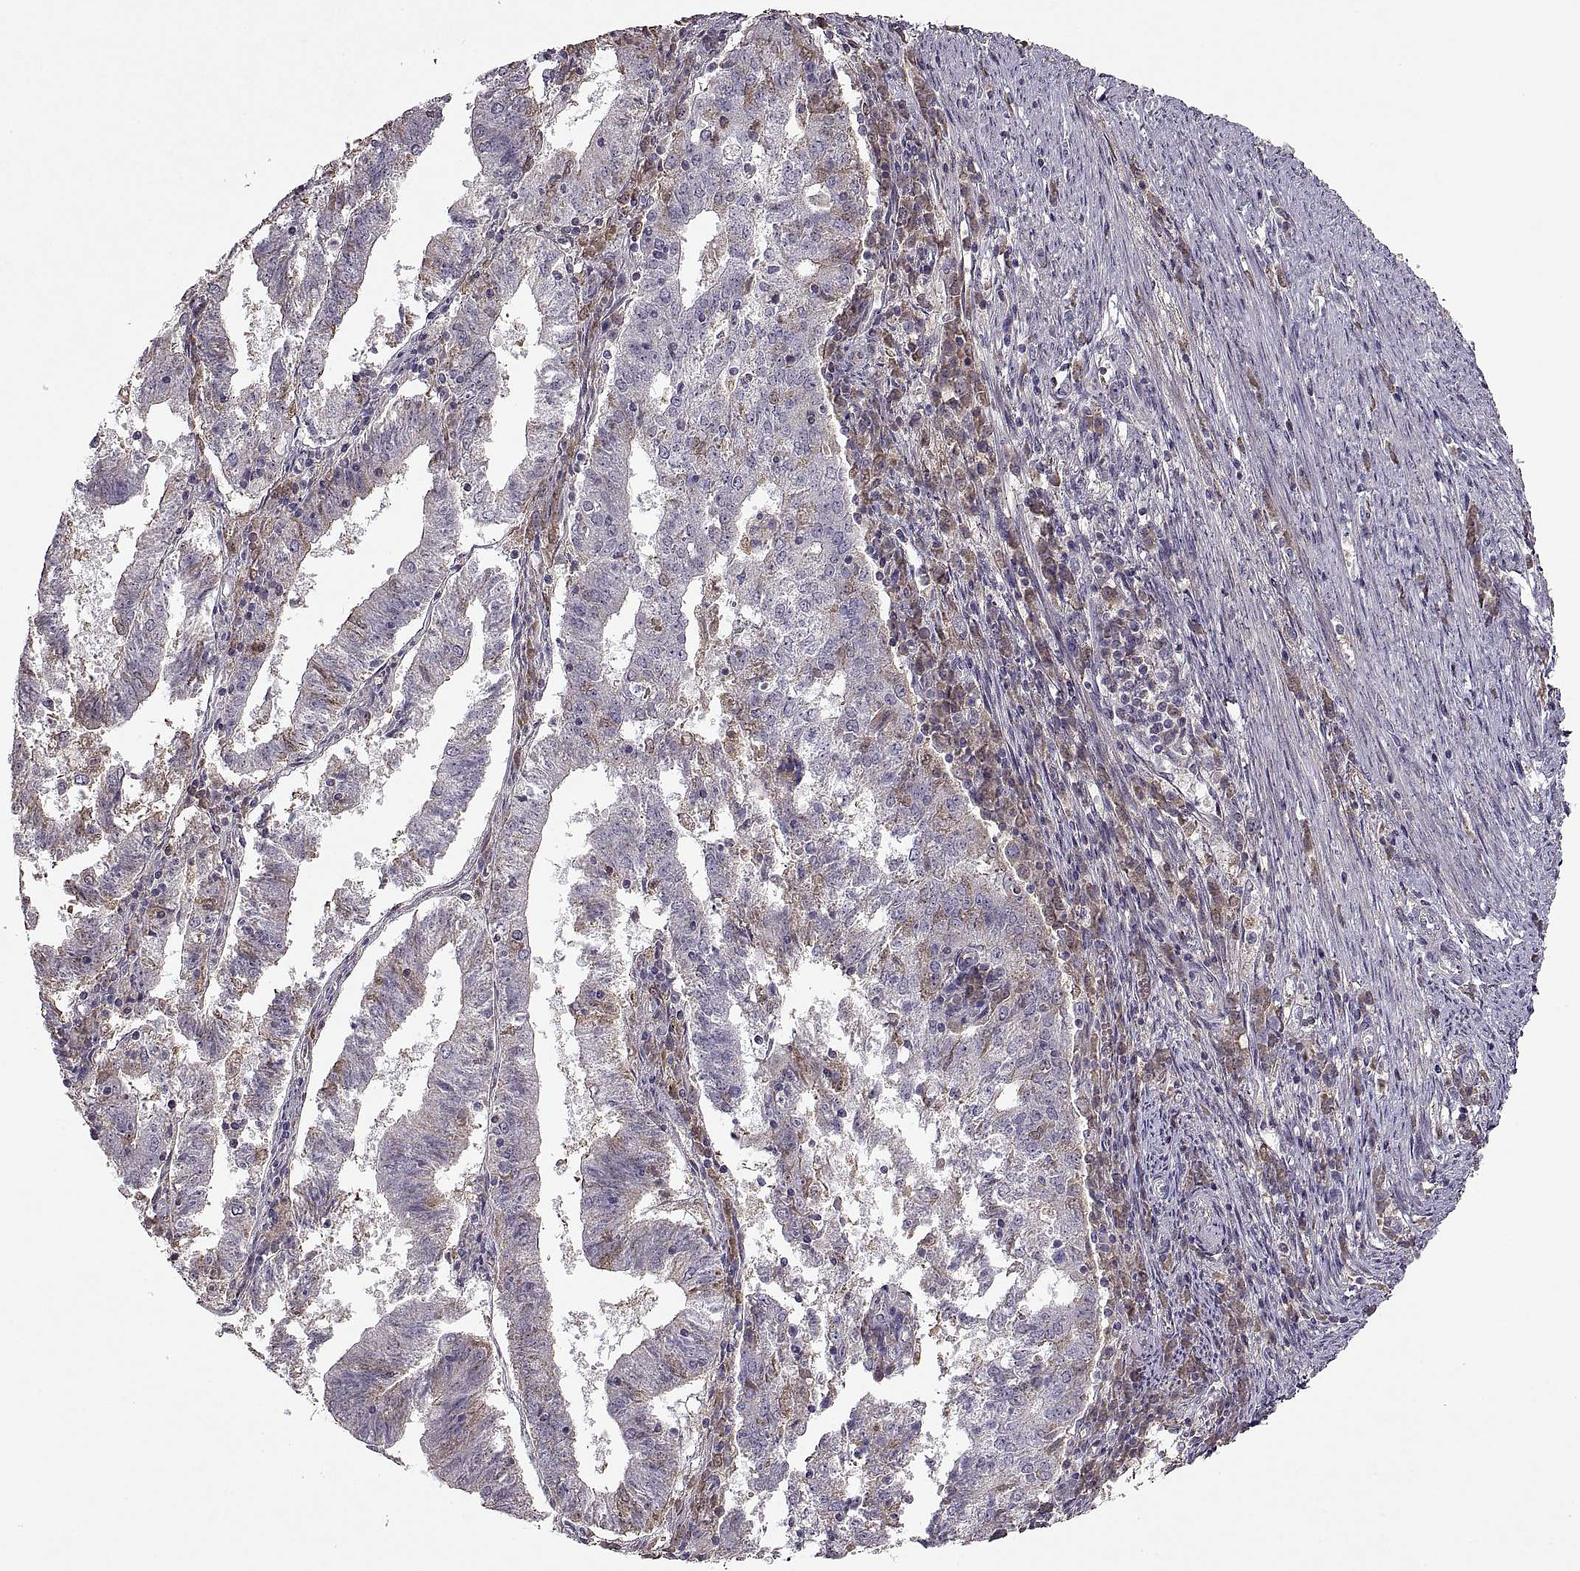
{"staining": {"intensity": "negative", "quantity": "none", "location": "none"}, "tissue": "endometrial cancer", "cell_type": "Tumor cells", "image_type": "cancer", "snomed": [{"axis": "morphology", "description": "Adenocarcinoma, NOS"}, {"axis": "topography", "description": "Endometrium"}], "caption": "Endometrial cancer (adenocarcinoma) stained for a protein using immunohistochemistry demonstrates no positivity tumor cells.", "gene": "ADAM11", "patient": {"sex": "female", "age": 82}}